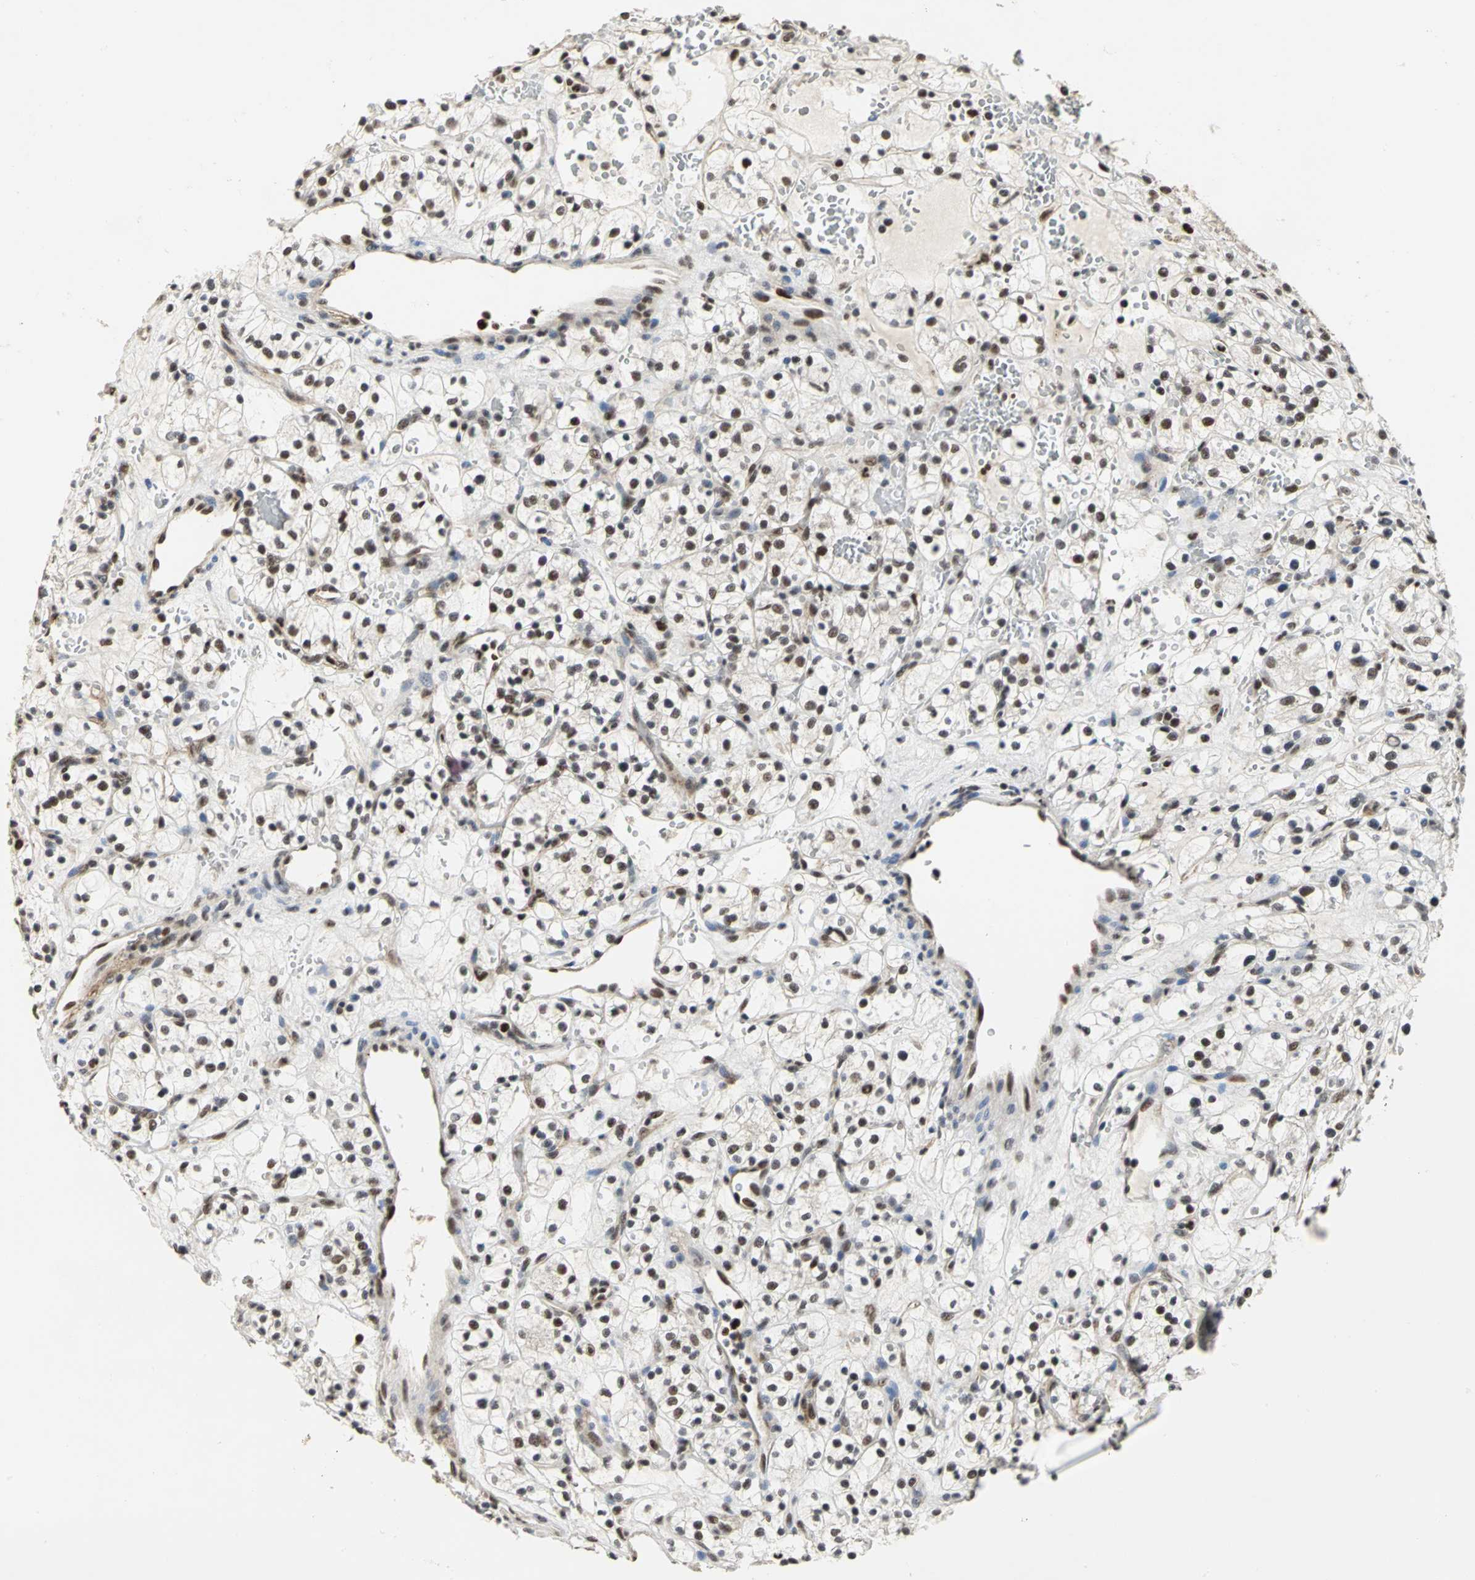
{"staining": {"intensity": "strong", "quantity": ">75%", "location": "nuclear"}, "tissue": "renal cancer", "cell_type": "Tumor cells", "image_type": "cancer", "snomed": [{"axis": "morphology", "description": "Adenocarcinoma, NOS"}, {"axis": "topography", "description": "Kidney"}], "caption": "Approximately >75% of tumor cells in renal cancer (adenocarcinoma) show strong nuclear protein expression as visualized by brown immunohistochemical staining.", "gene": "CCDC88C", "patient": {"sex": "female", "age": 60}}